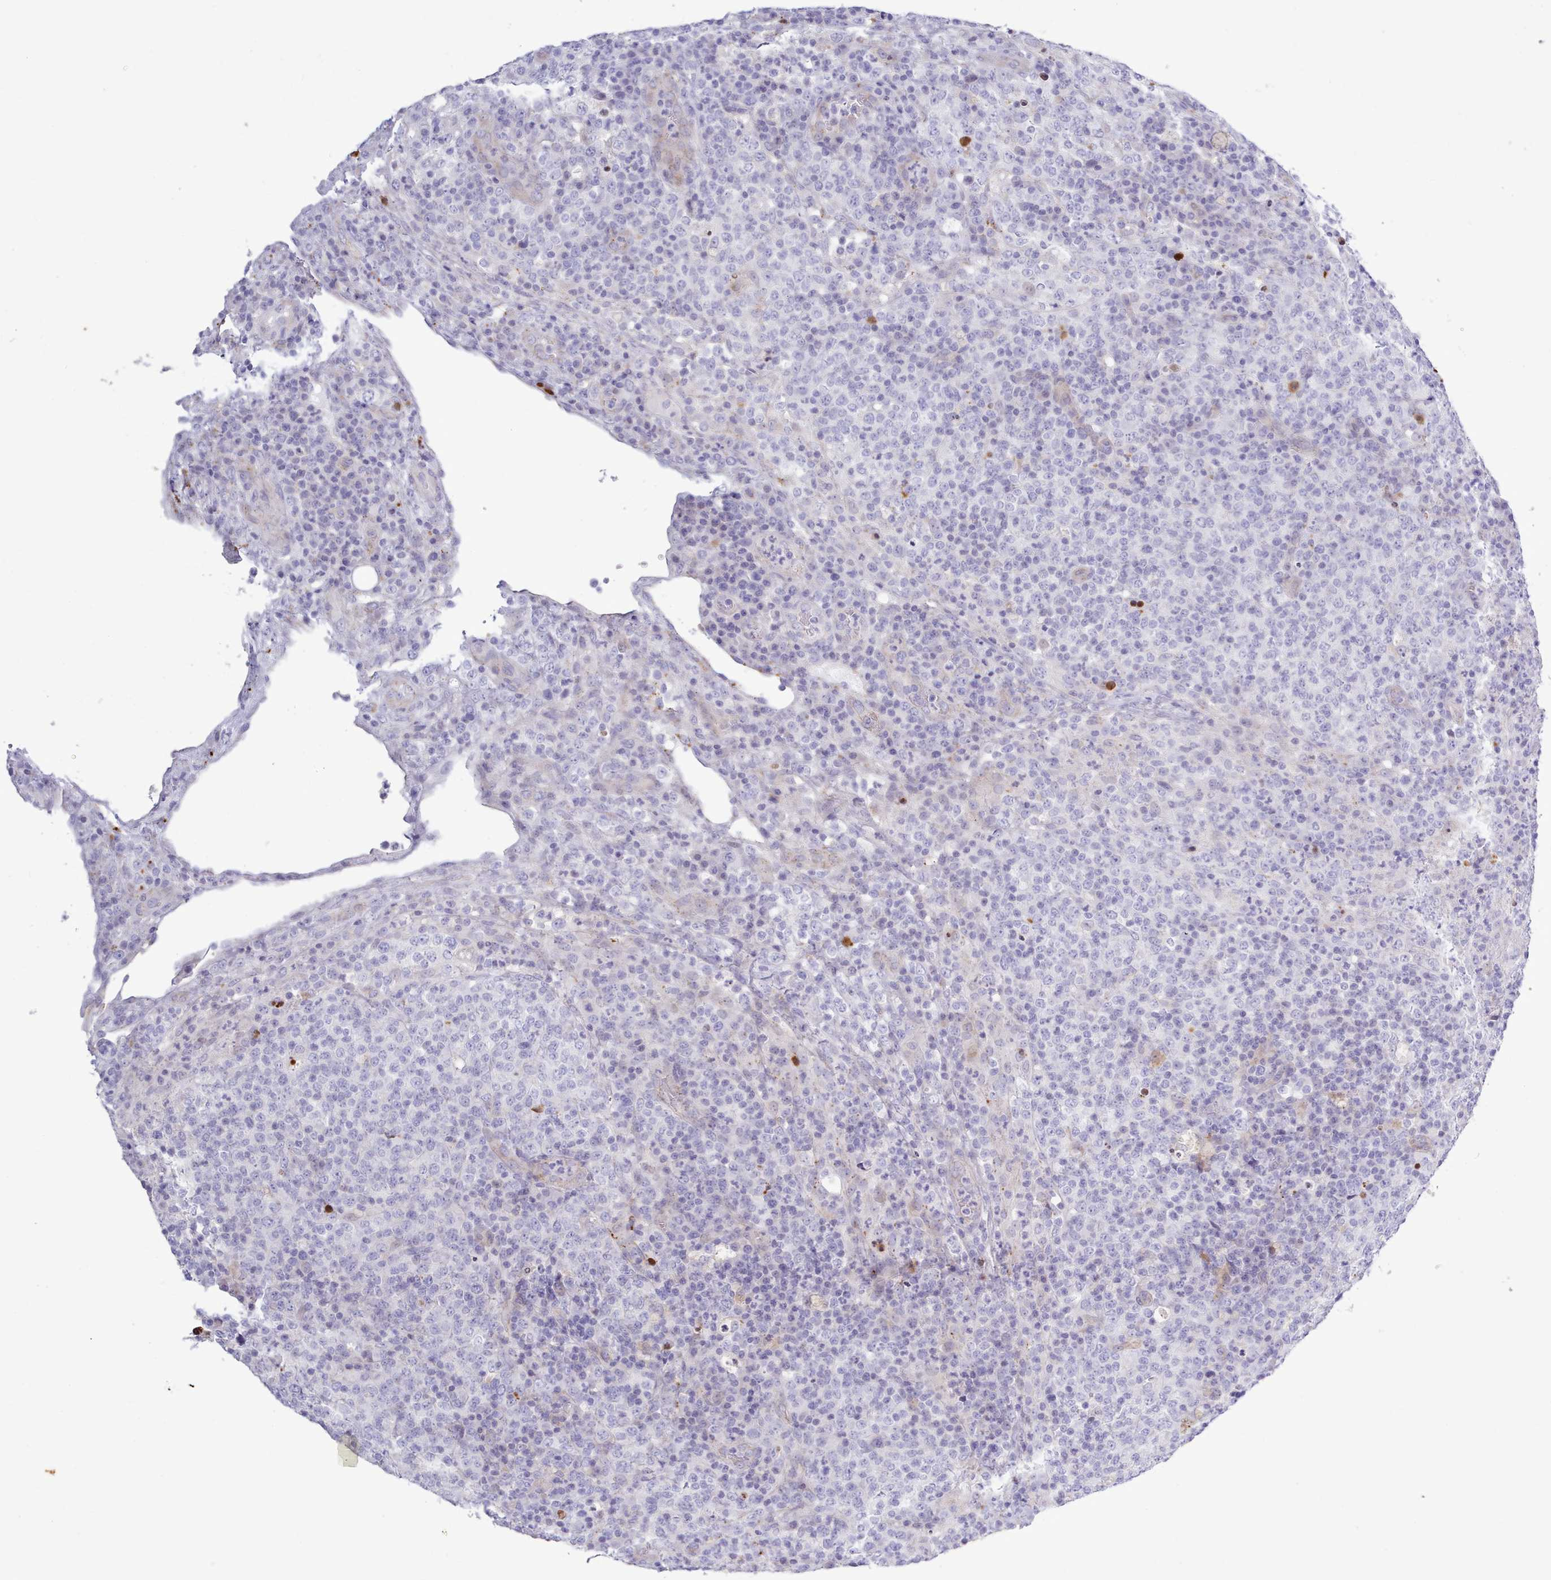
{"staining": {"intensity": "negative", "quantity": "none", "location": "none"}, "tissue": "lymphoma", "cell_type": "Tumor cells", "image_type": "cancer", "snomed": [{"axis": "morphology", "description": "Malignant lymphoma, non-Hodgkin's type, High grade"}, {"axis": "topography", "description": "Lymph node"}], "caption": "IHC photomicrograph of human high-grade malignant lymphoma, non-Hodgkin's type stained for a protein (brown), which shows no staining in tumor cells.", "gene": "SRD5A1", "patient": {"sex": "male", "age": 54}}